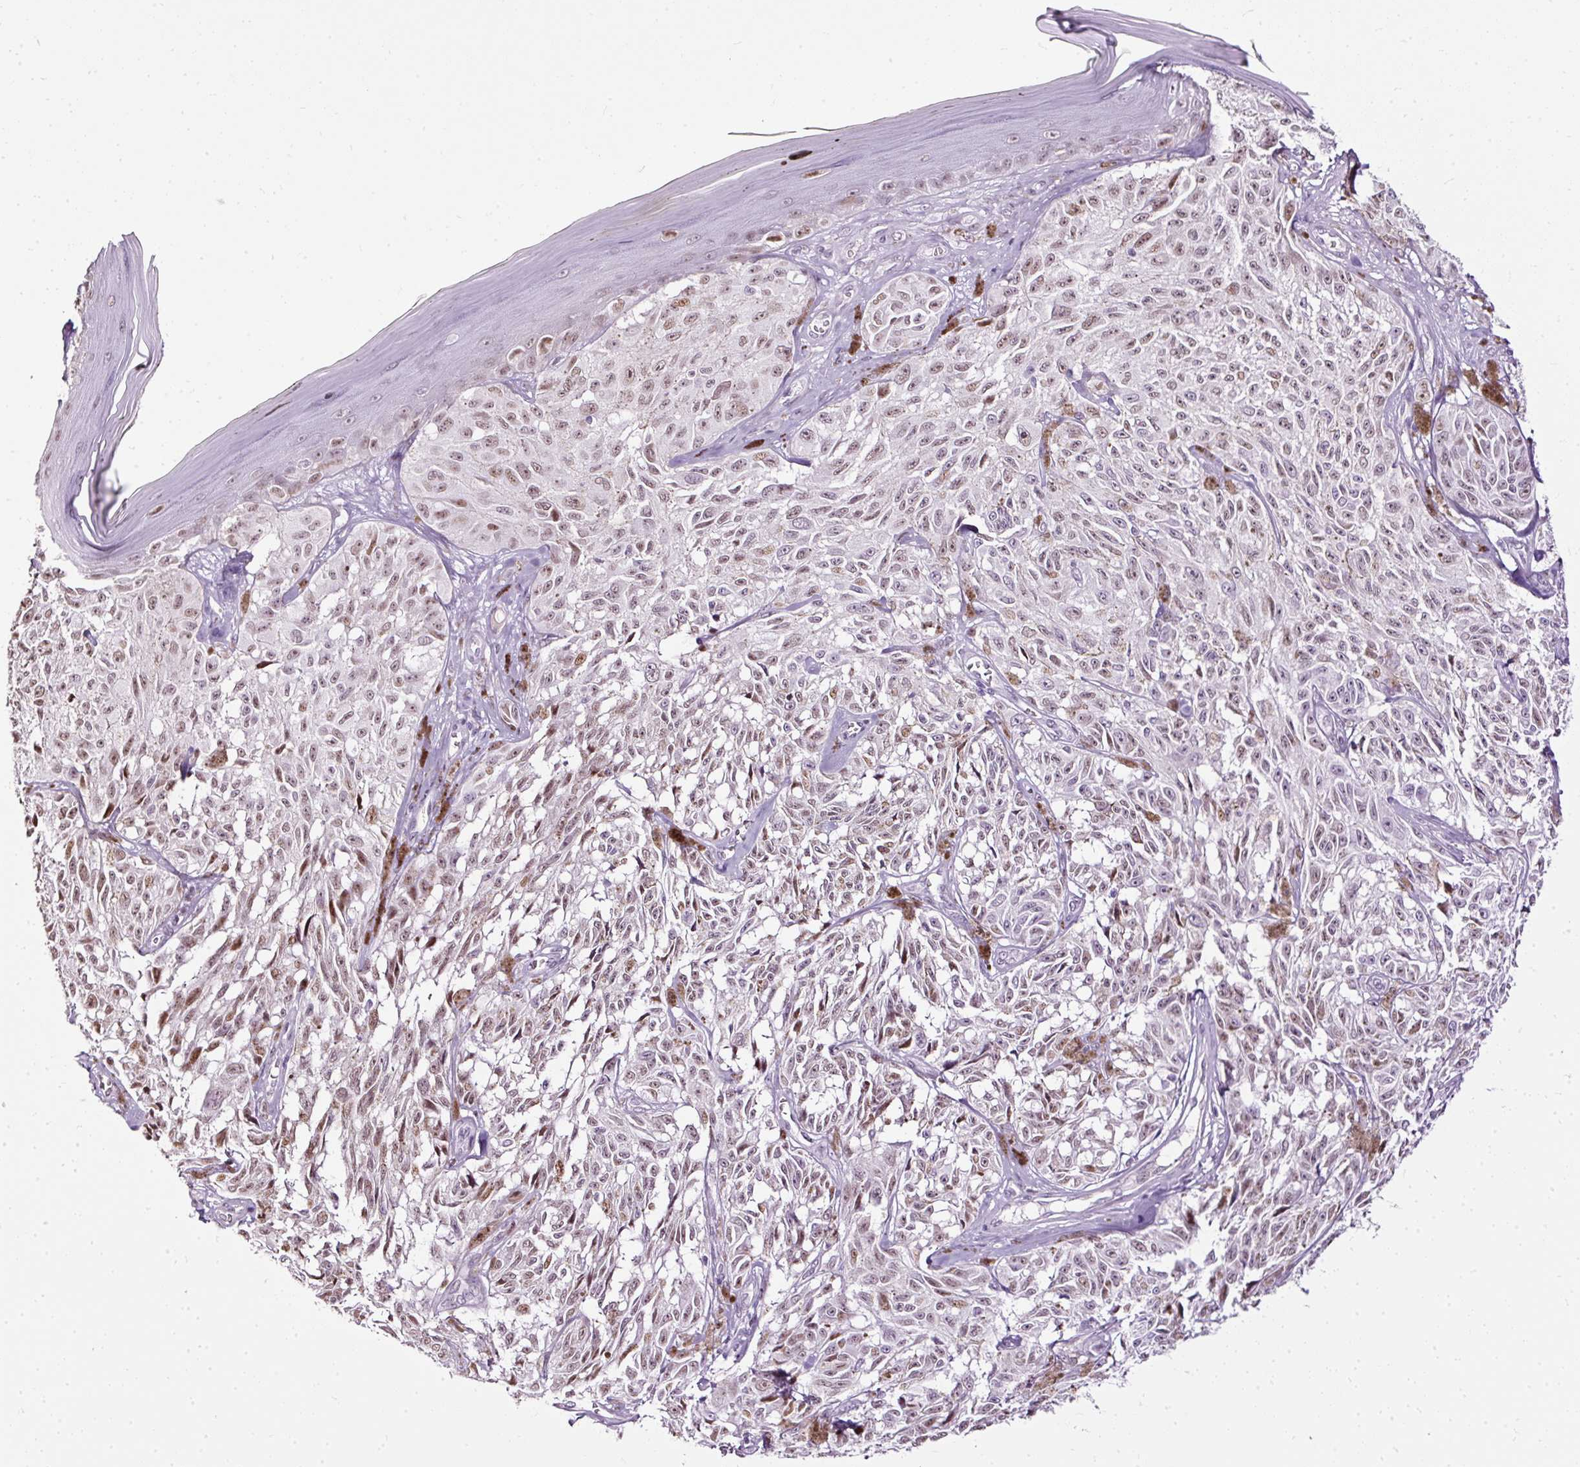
{"staining": {"intensity": "weak", "quantity": ">75%", "location": "nuclear"}, "tissue": "melanoma", "cell_type": "Tumor cells", "image_type": "cancer", "snomed": [{"axis": "morphology", "description": "Malignant melanoma, NOS"}, {"axis": "topography", "description": "Skin"}], "caption": "Melanoma stained for a protein (brown) reveals weak nuclear positive positivity in approximately >75% of tumor cells.", "gene": "PDE6B", "patient": {"sex": "male", "age": 68}}